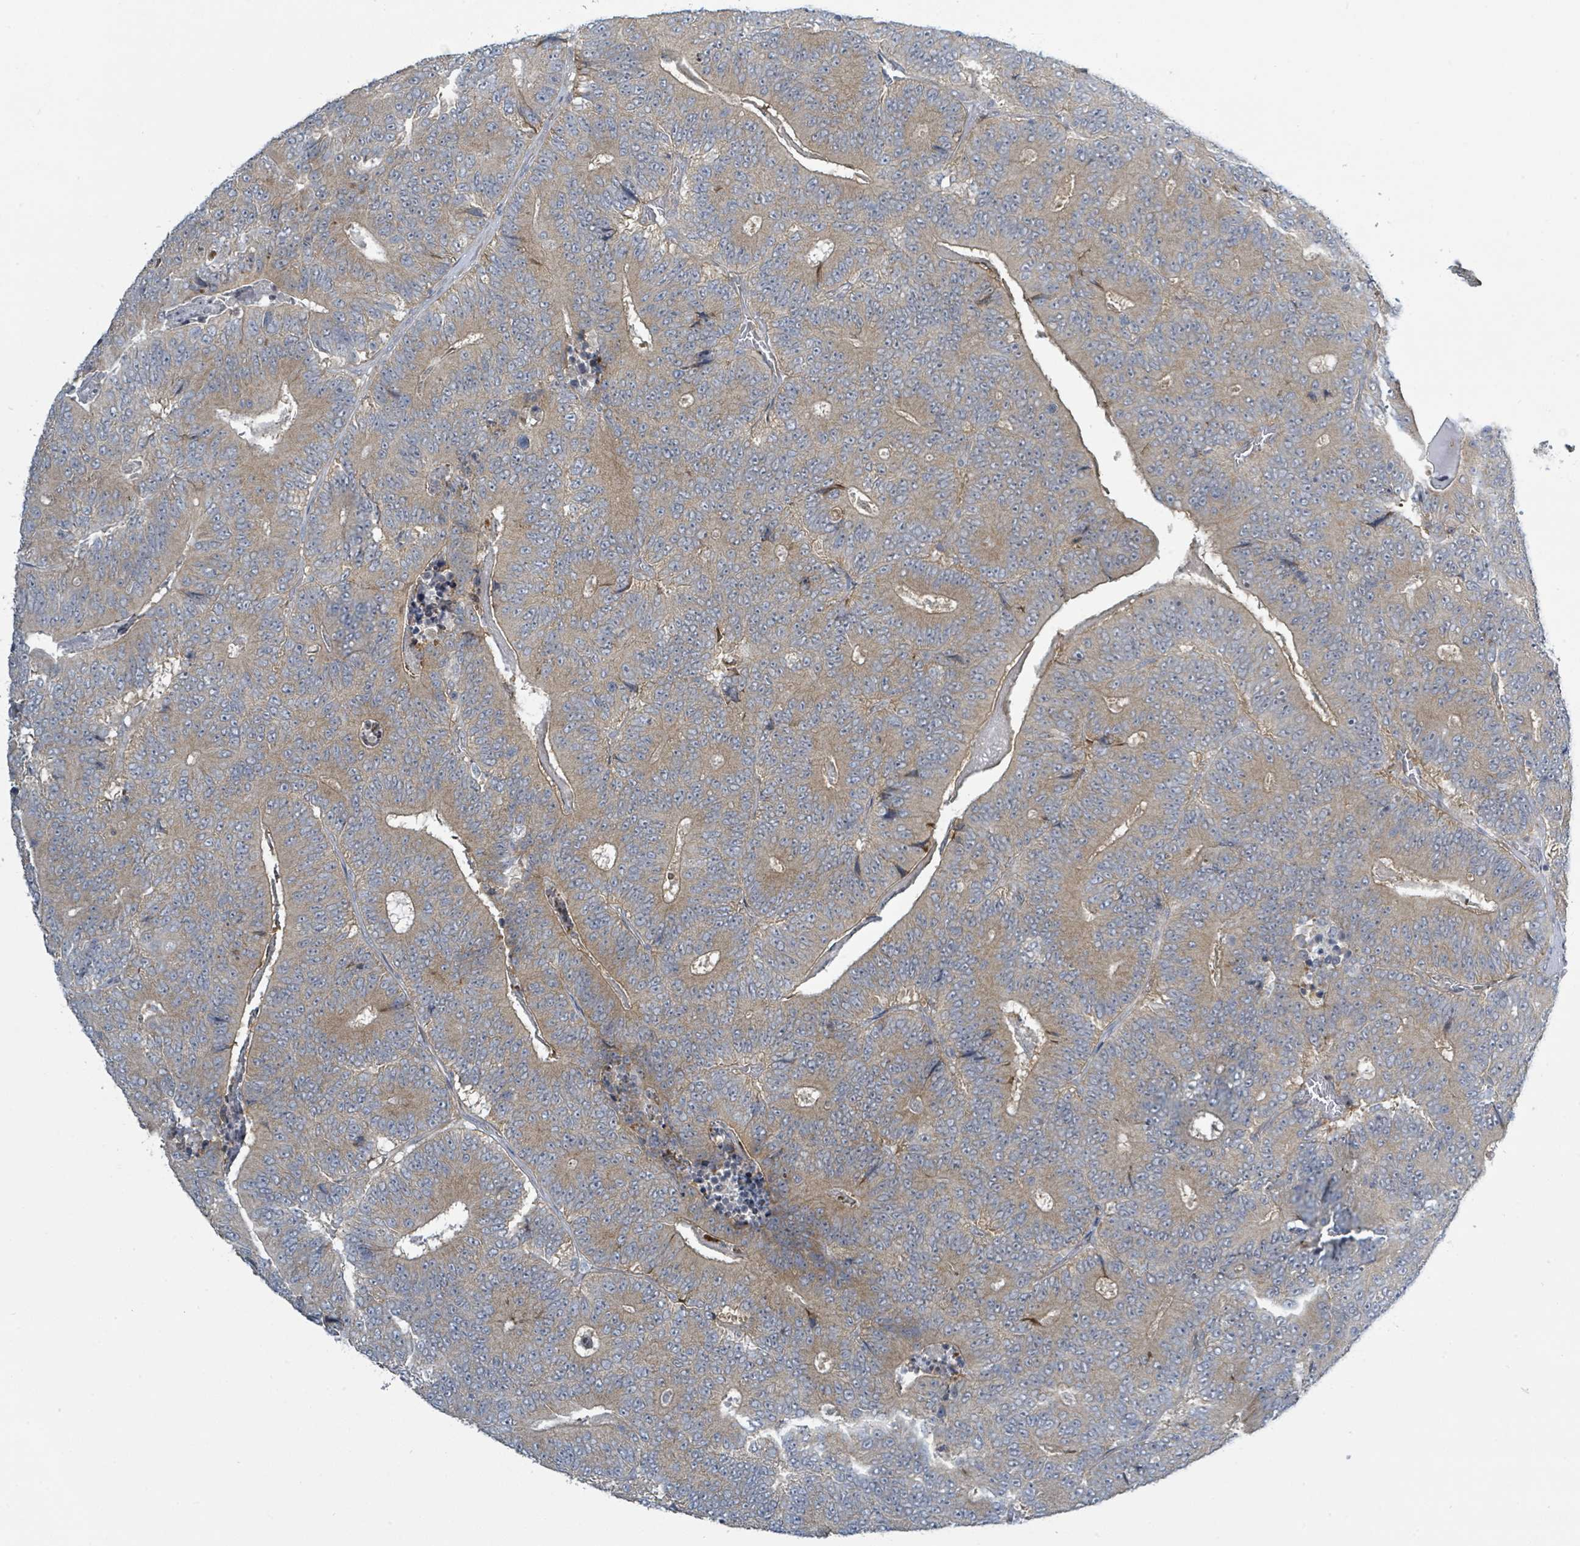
{"staining": {"intensity": "moderate", "quantity": ">75%", "location": "cytoplasmic/membranous"}, "tissue": "colorectal cancer", "cell_type": "Tumor cells", "image_type": "cancer", "snomed": [{"axis": "morphology", "description": "Adenocarcinoma, NOS"}, {"axis": "topography", "description": "Colon"}], "caption": "IHC staining of colorectal cancer (adenocarcinoma), which displays medium levels of moderate cytoplasmic/membranous expression in approximately >75% of tumor cells indicating moderate cytoplasmic/membranous protein positivity. The staining was performed using DAB (brown) for protein detection and nuclei were counterstained in hematoxylin (blue).", "gene": "RPL32", "patient": {"sex": "male", "age": 83}}